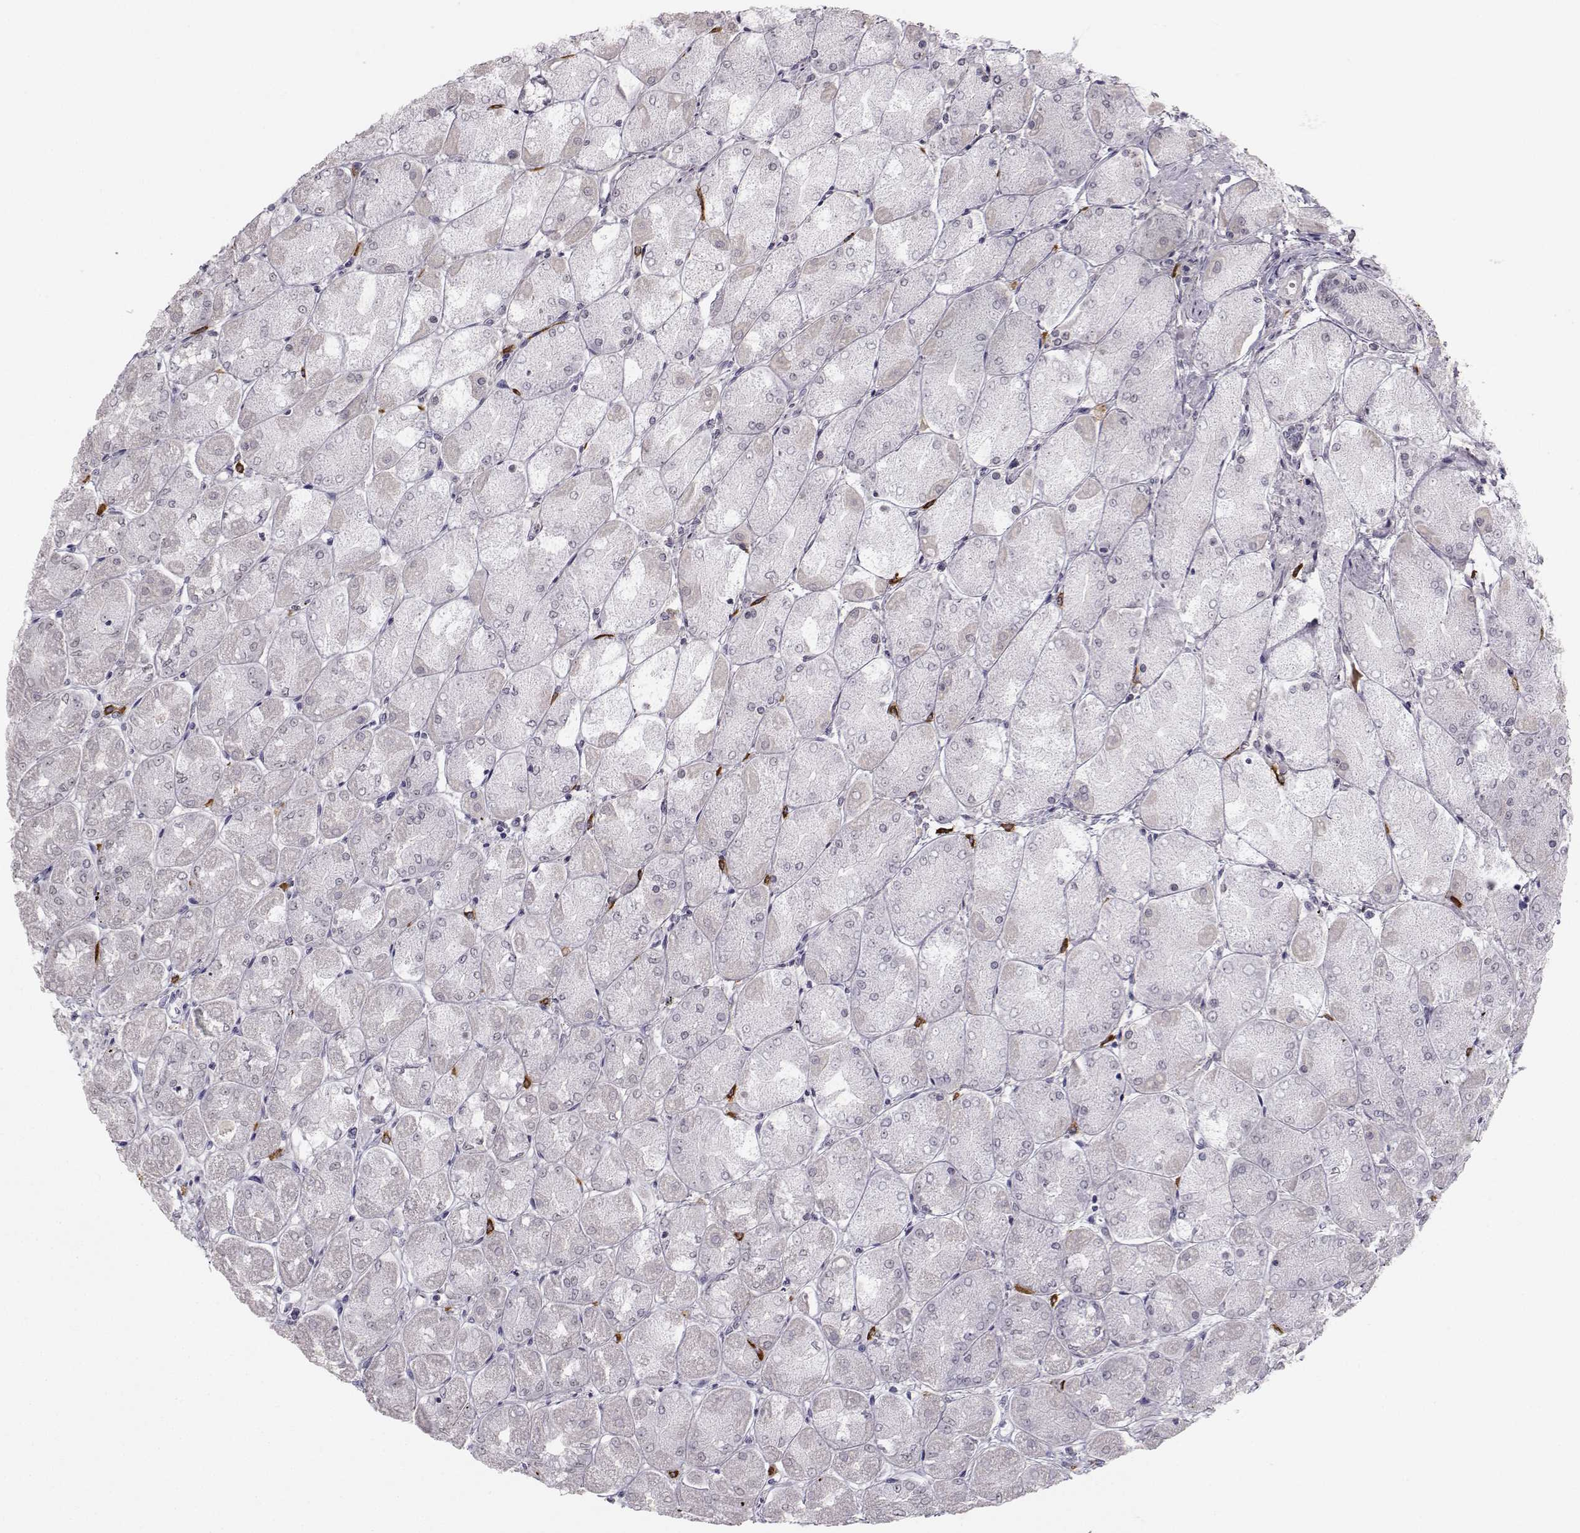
{"staining": {"intensity": "moderate", "quantity": "<25%", "location": "cytoplasmic/membranous,nuclear"}, "tissue": "stomach", "cell_type": "Glandular cells", "image_type": "normal", "snomed": [{"axis": "morphology", "description": "Normal tissue, NOS"}, {"axis": "topography", "description": "Stomach, upper"}], "caption": "Protein expression analysis of benign stomach exhibits moderate cytoplasmic/membranous,nuclear expression in about <25% of glandular cells. The staining was performed using DAB to visualize the protein expression in brown, while the nuclei were stained in blue with hematoxylin (Magnification: 20x).", "gene": "LRP8", "patient": {"sex": "male", "age": 60}}